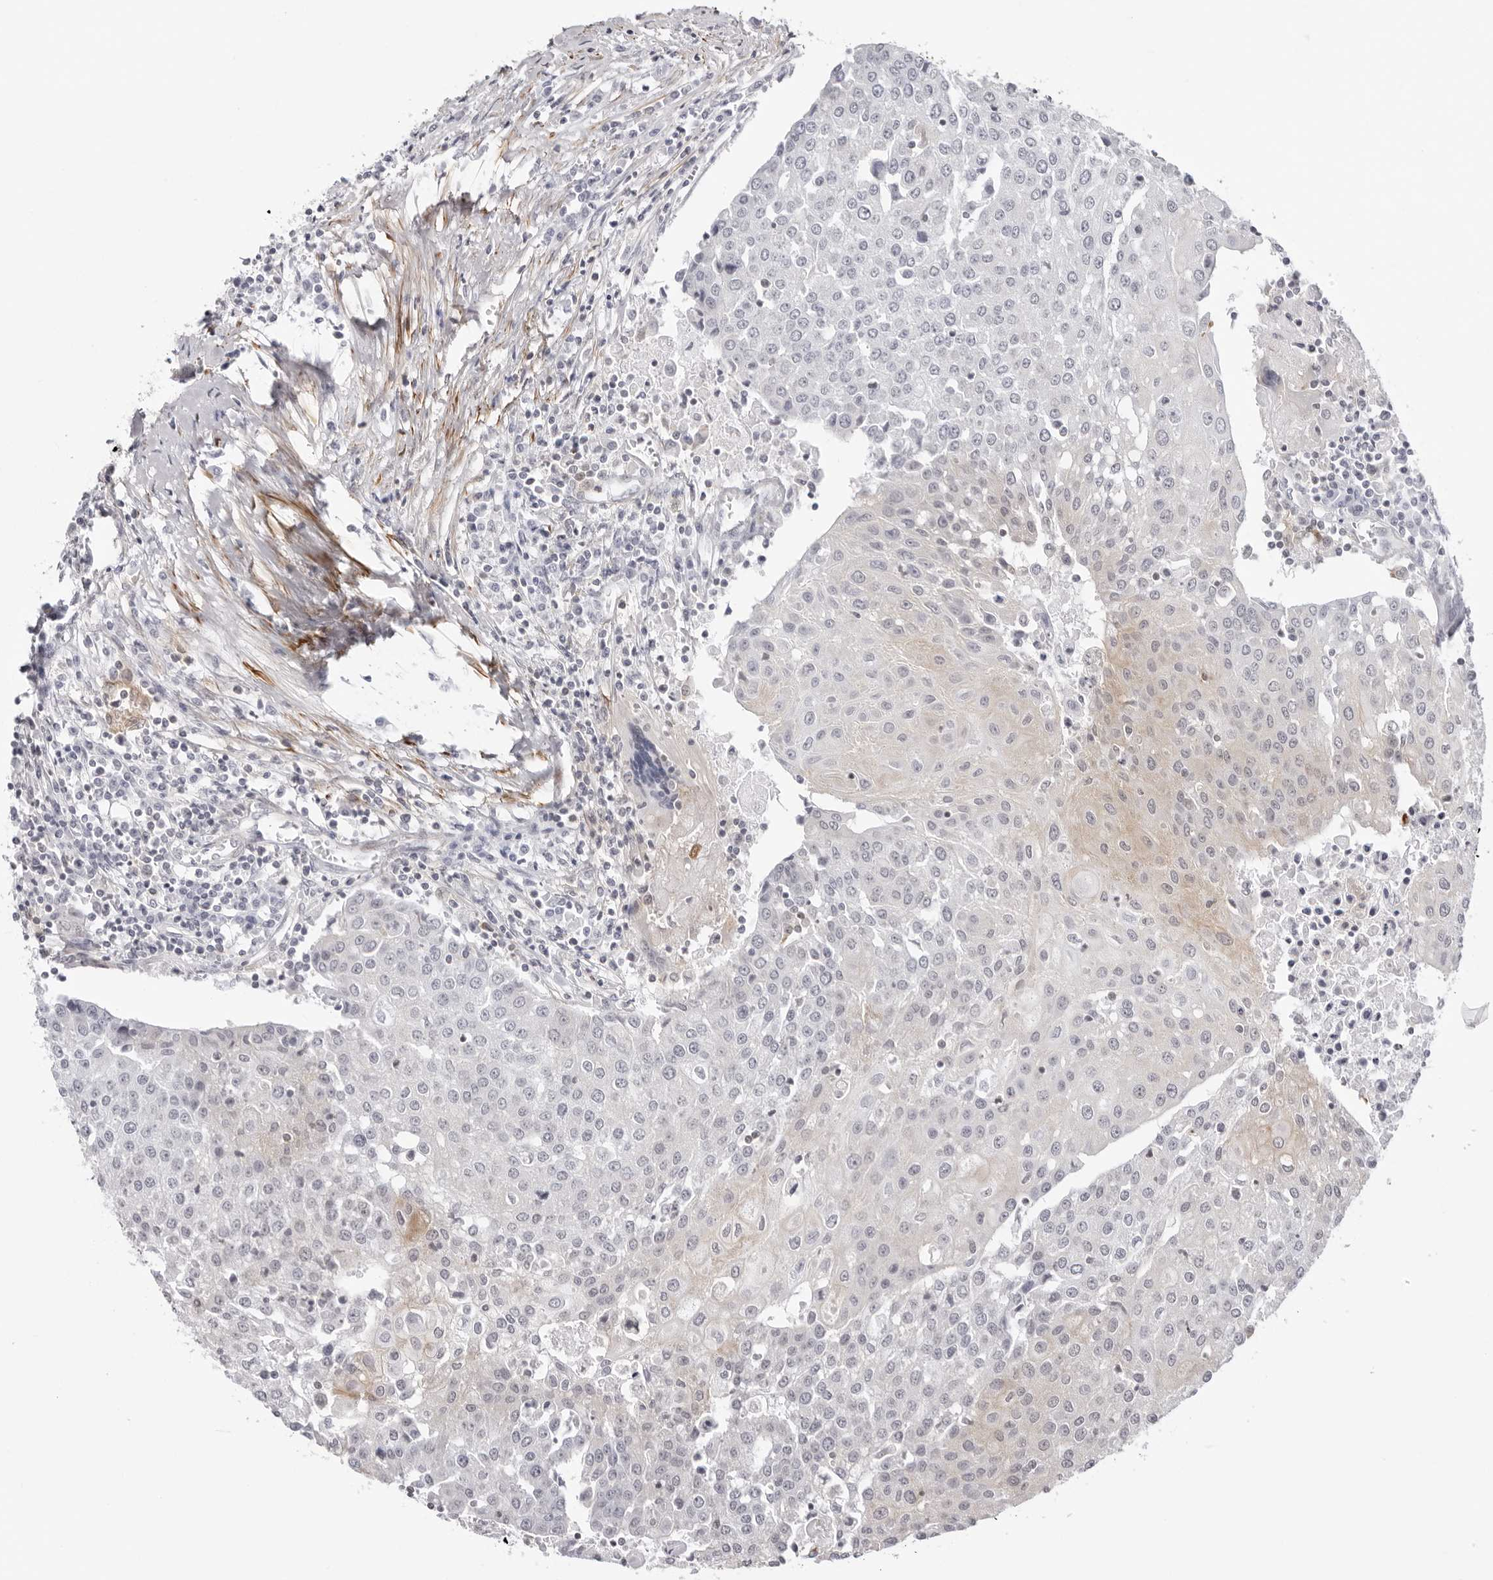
{"staining": {"intensity": "negative", "quantity": "none", "location": "none"}, "tissue": "urothelial cancer", "cell_type": "Tumor cells", "image_type": "cancer", "snomed": [{"axis": "morphology", "description": "Urothelial carcinoma, High grade"}, {"axis": "topography", "description": "Urinary bladder"}], "caption": "This is an immunohistochemistry image of urothelial cancer. There is no expression in tumor cells.", "gene": "UNK", "patient": {"sex": "female", "age": 85}}